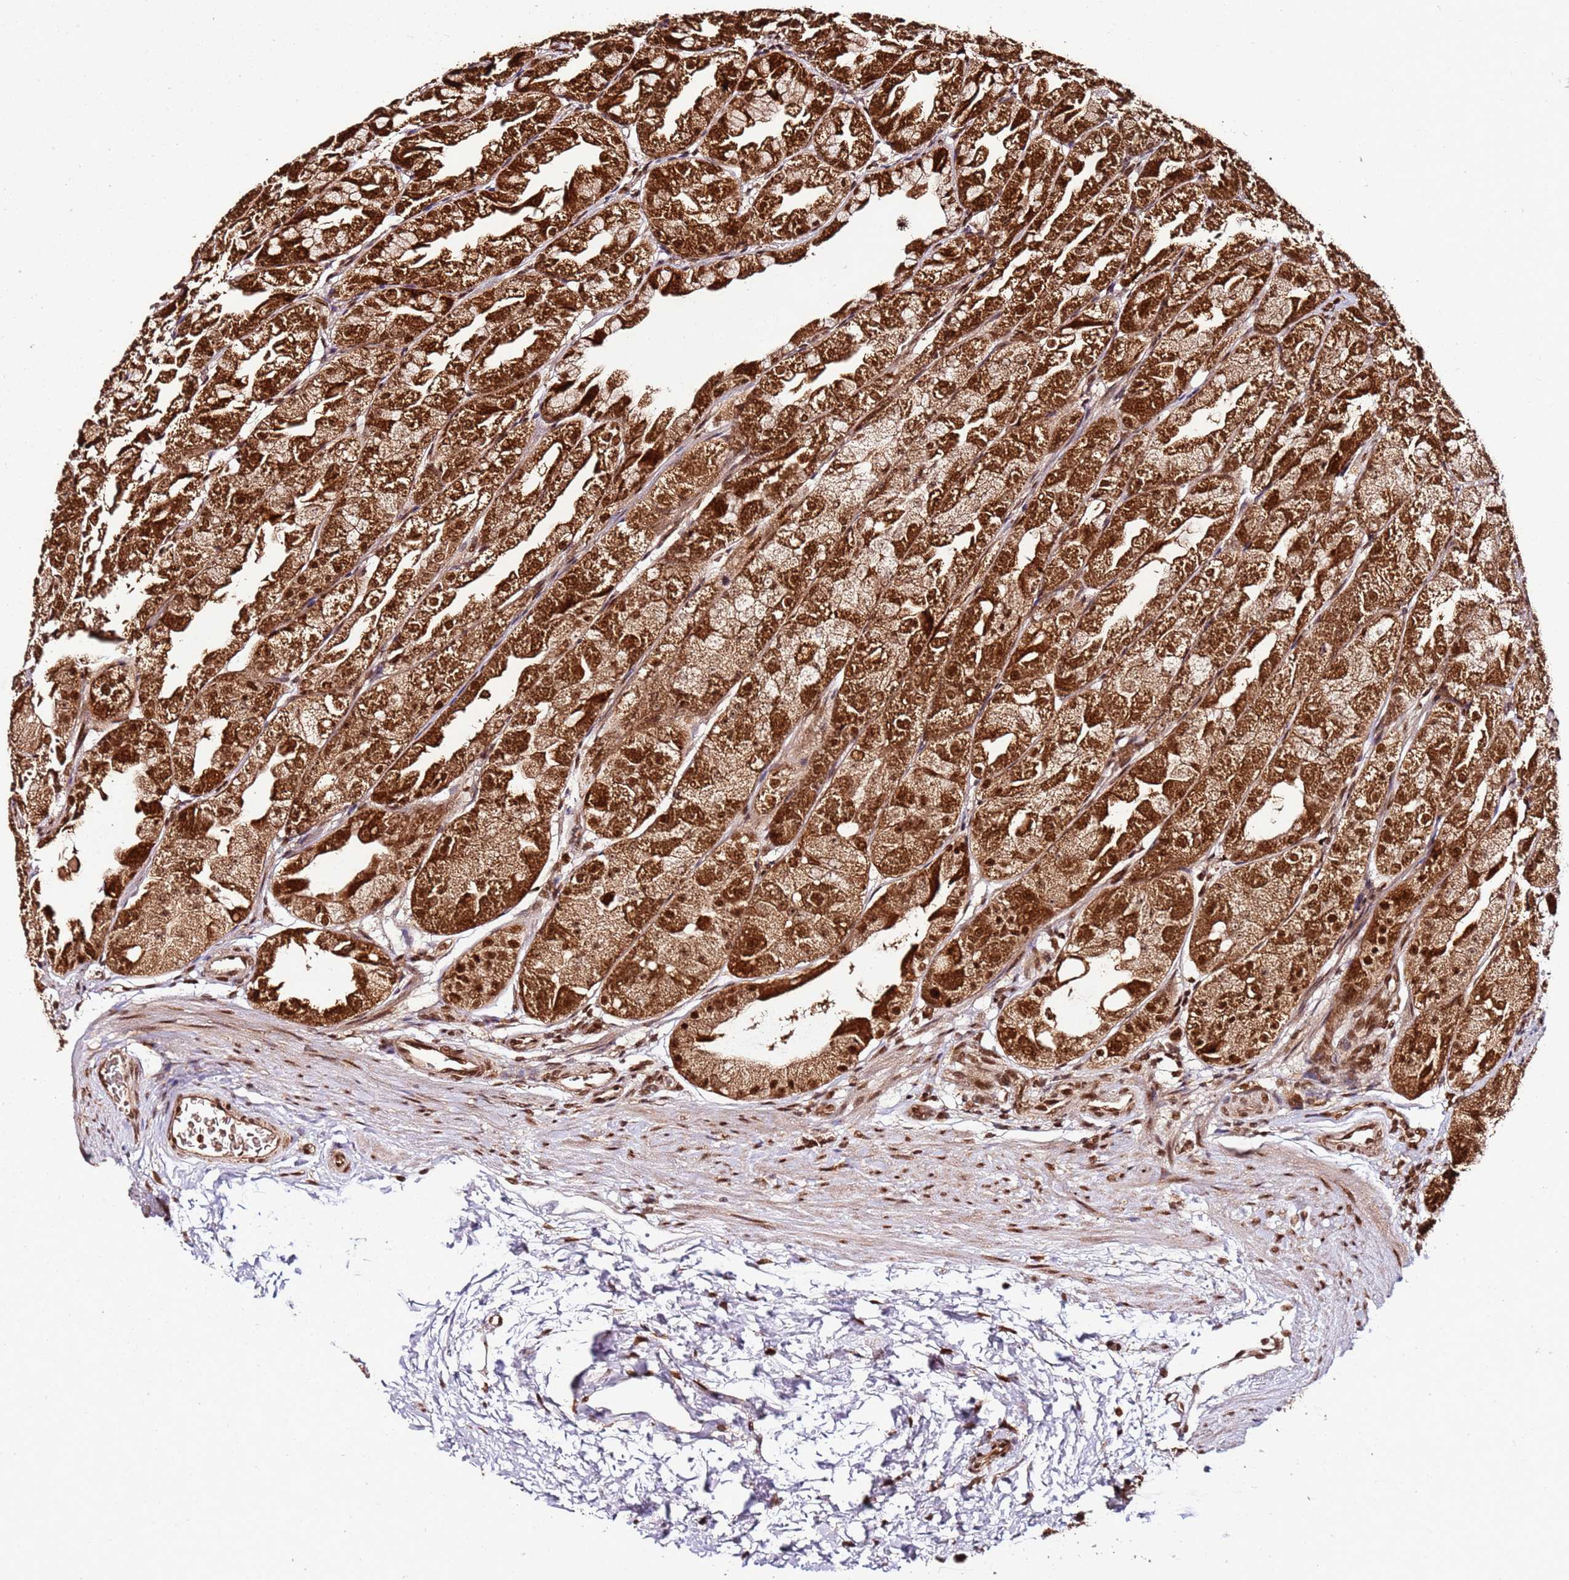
{"staining": {"intensity": "strong", "quantity": ">75%", "location": "cytoplasmic/membranous,nuclear"}, "tissue": "stomach", "cell_type": "Glandular cells", "image_type": "normal", "snomed": [{"axis": "morphology", "description": "Normal tissue, NOS"}, {"axis": "topography", "description": "Stomach, upper"}], "caption": "Brown immunohistochemical staining in unremarkable human stomach shows strong cytoplasmic/membranous,nuclear staining in approximately >75% of glandular cells.", "gene": "XRN2", "patient": {"sex": "male", "age": 47}}